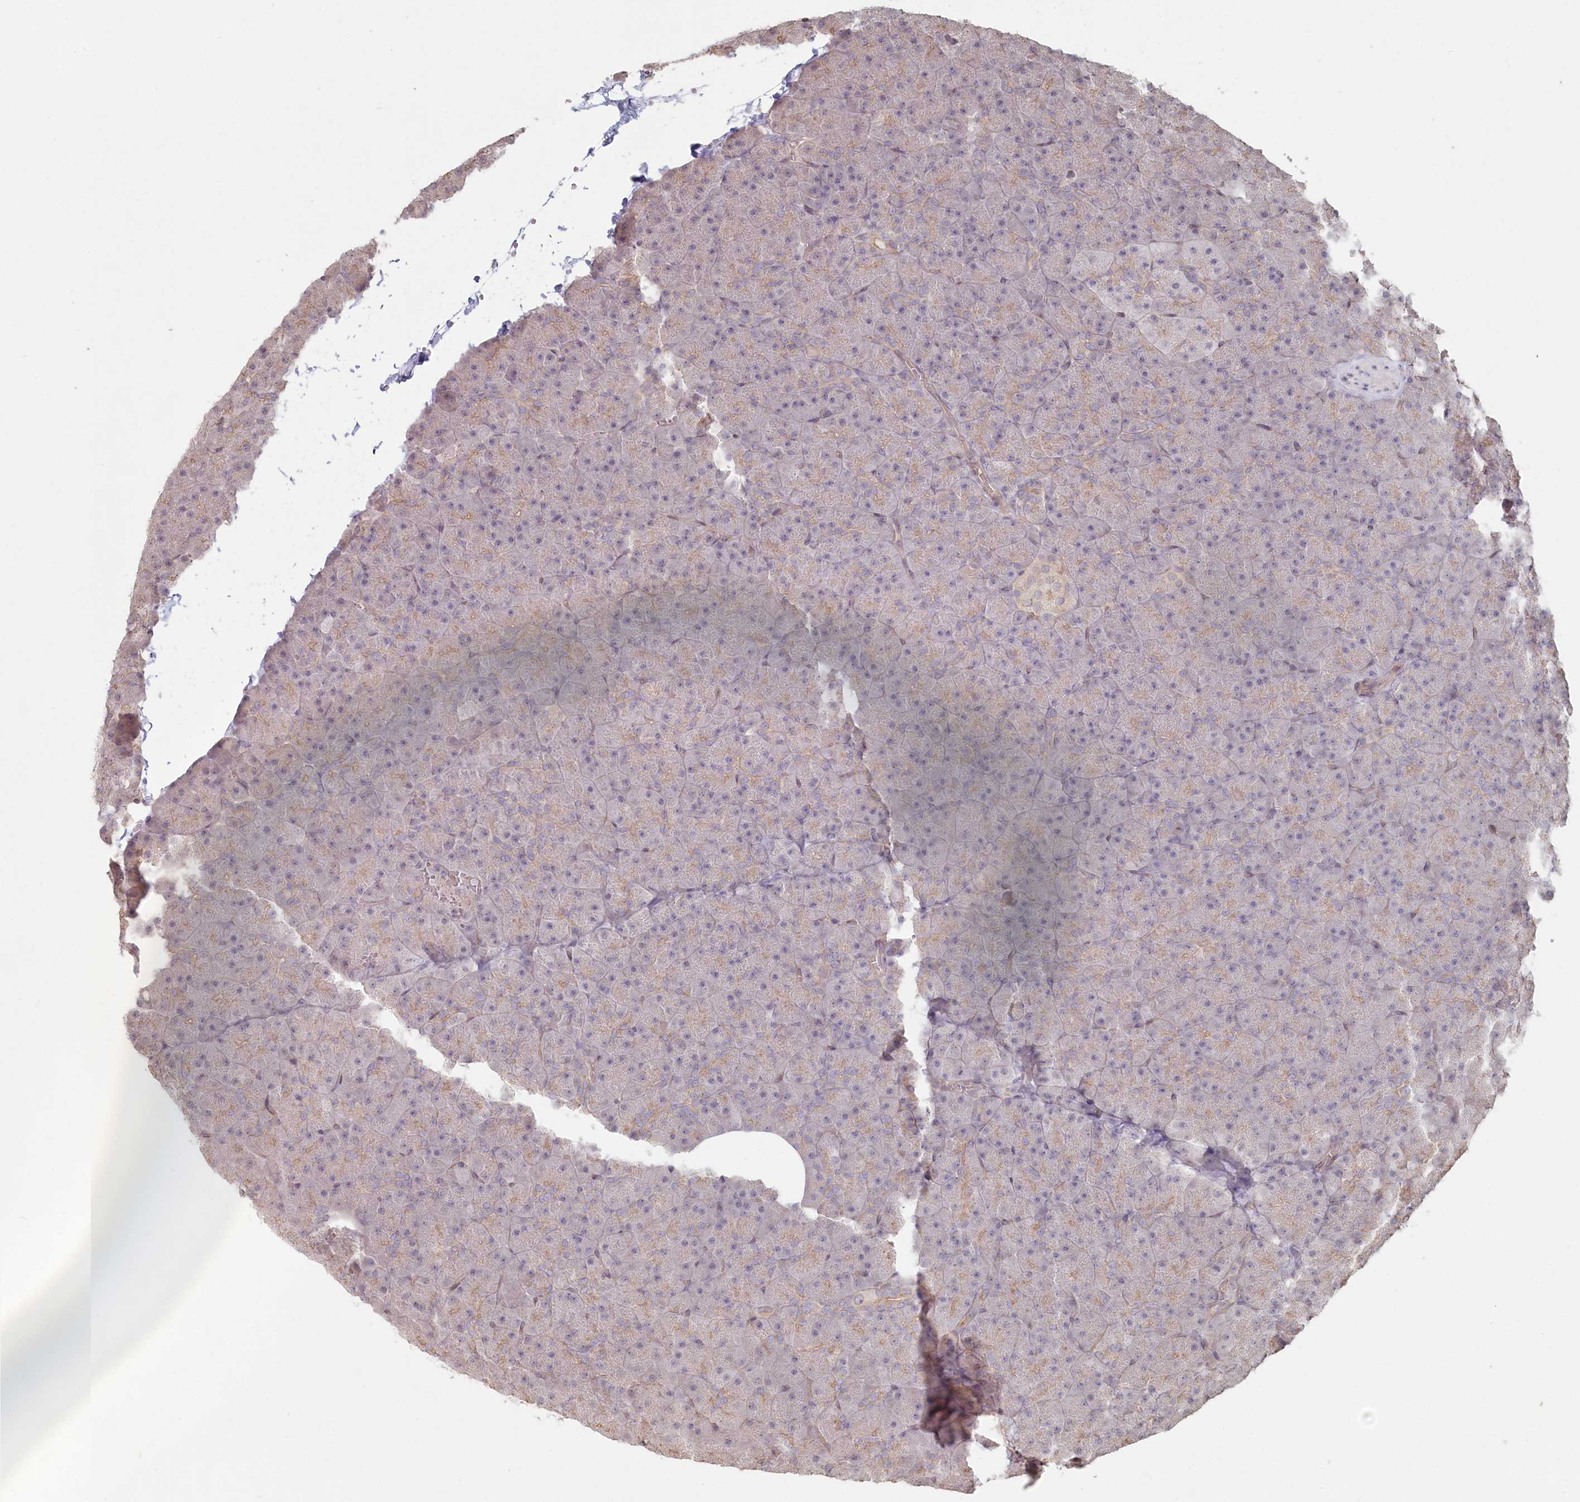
{"staining": {"intensity": "weak", "quantity": "25%-75%", "location": "cytoplasmic/membranous"}, "tissue": "pancreas", "cell_type": "Exocrine glandular cells", "image_type": "normal", "snomed": [{"axis": "morphology", "description": "Normal tissue, NOS"}, {"axis": "topography", "description": "Pancreas"}], "caption": "Benign pancreas displays weak cytoplasmic/membranous expression in approximately 25%-75% of exocrine glandular cells, visualized by immunohistochemistry.", "gene": "TCHP", "patient": {"sex": "male", "age": 36}}